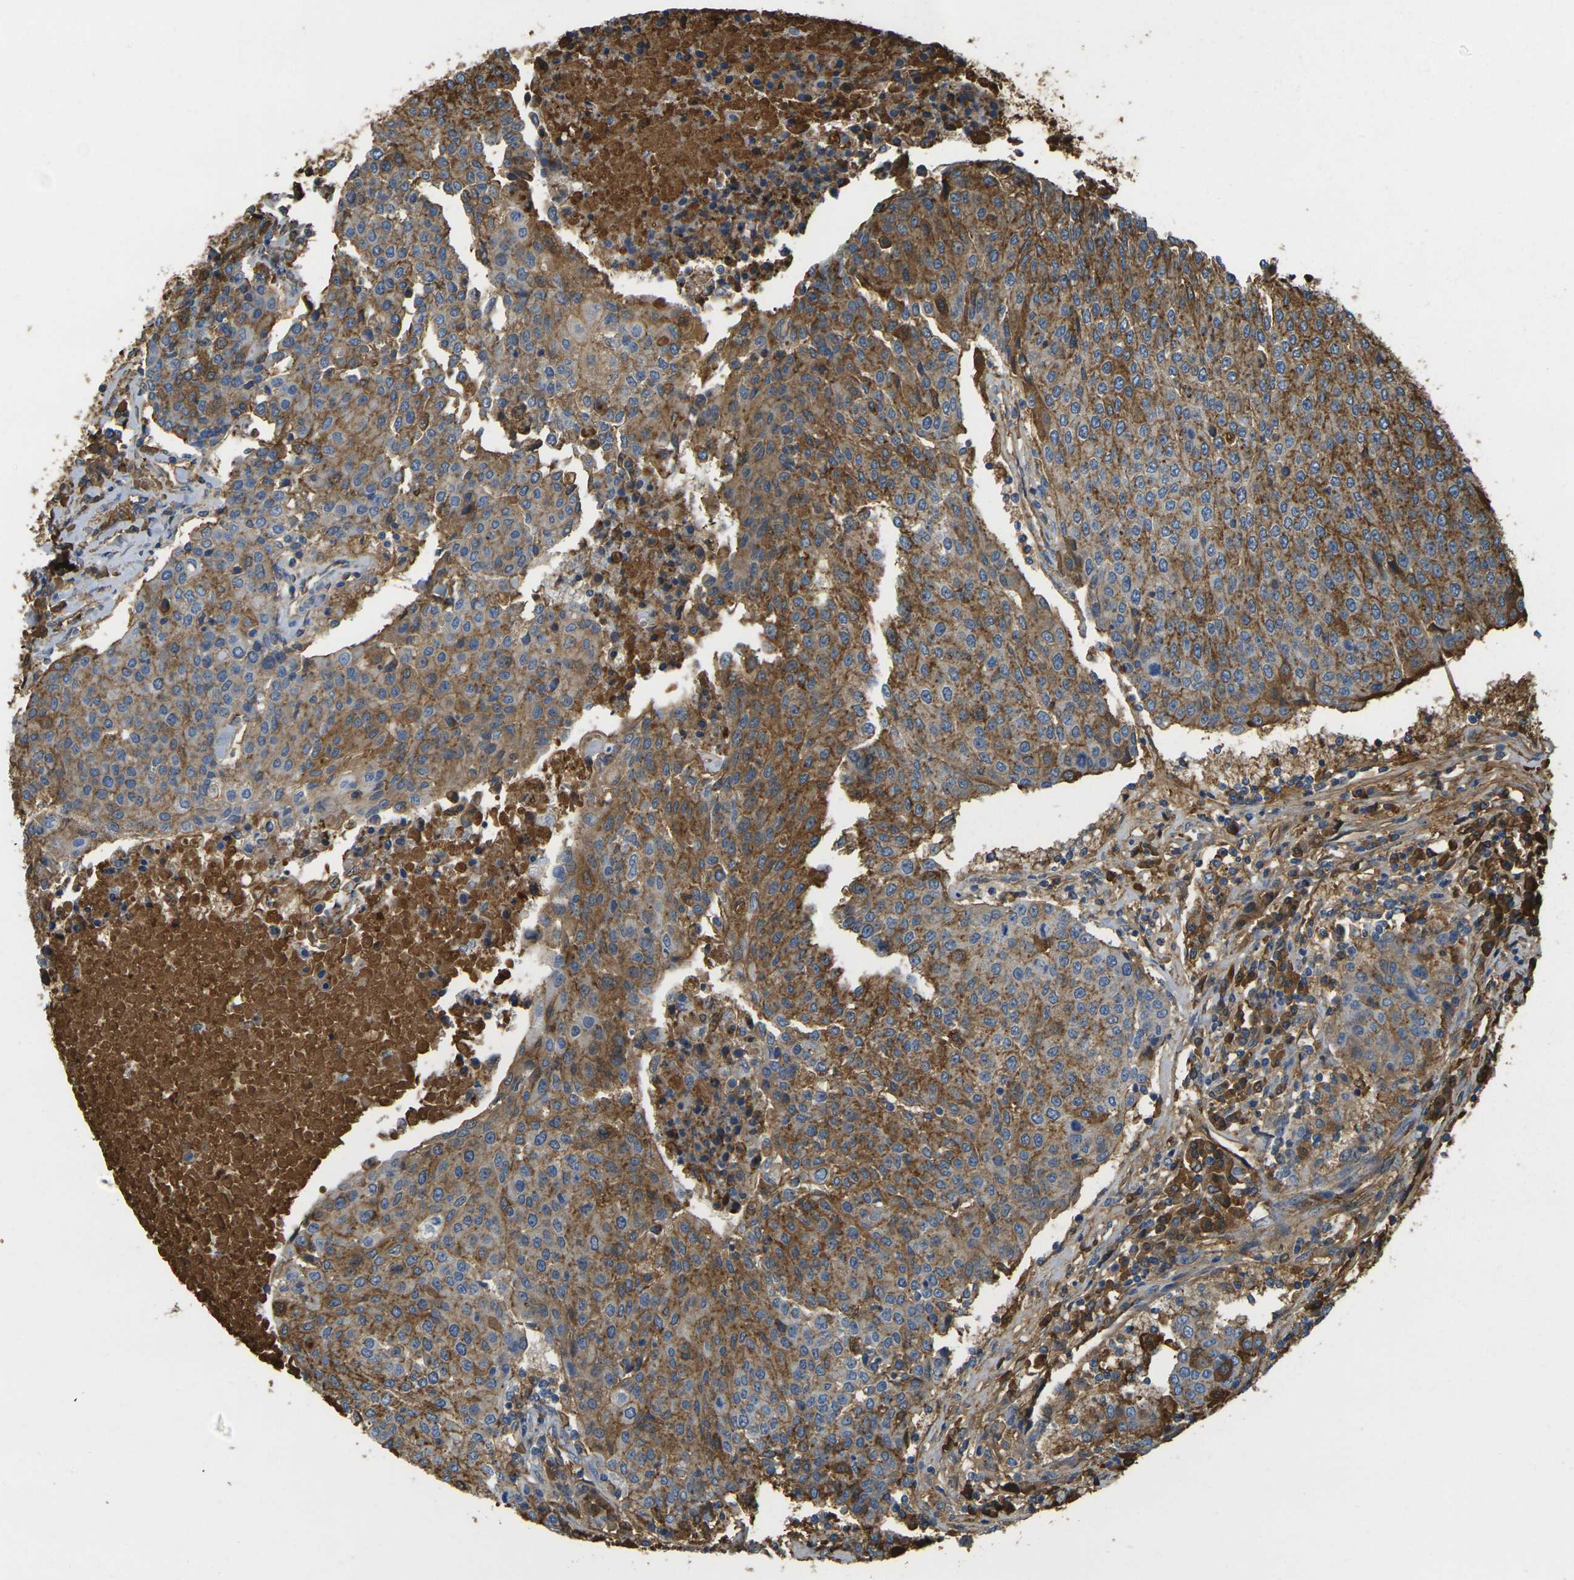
{"staining": {"intensity": "moderate", "quantity": ">75%", "location": "cytoplasmic/membranous"}, "tissue": "urothelial cancer", "cell_type": "Tumor cells", "image_type": "cancer", "snomed": [{"axis": "morphology", "description": "Urothelial carcinoma, High grade"}, {"axis": "topography", "description": "Urinary bladder"}], "caption": "Moderate cytoplasmic/membranous staining is identified in approximately >75% of tumor cells in urothelial cancer.", "gene": "PLCD1", "patient": {"sex": "female", "age": 85}}